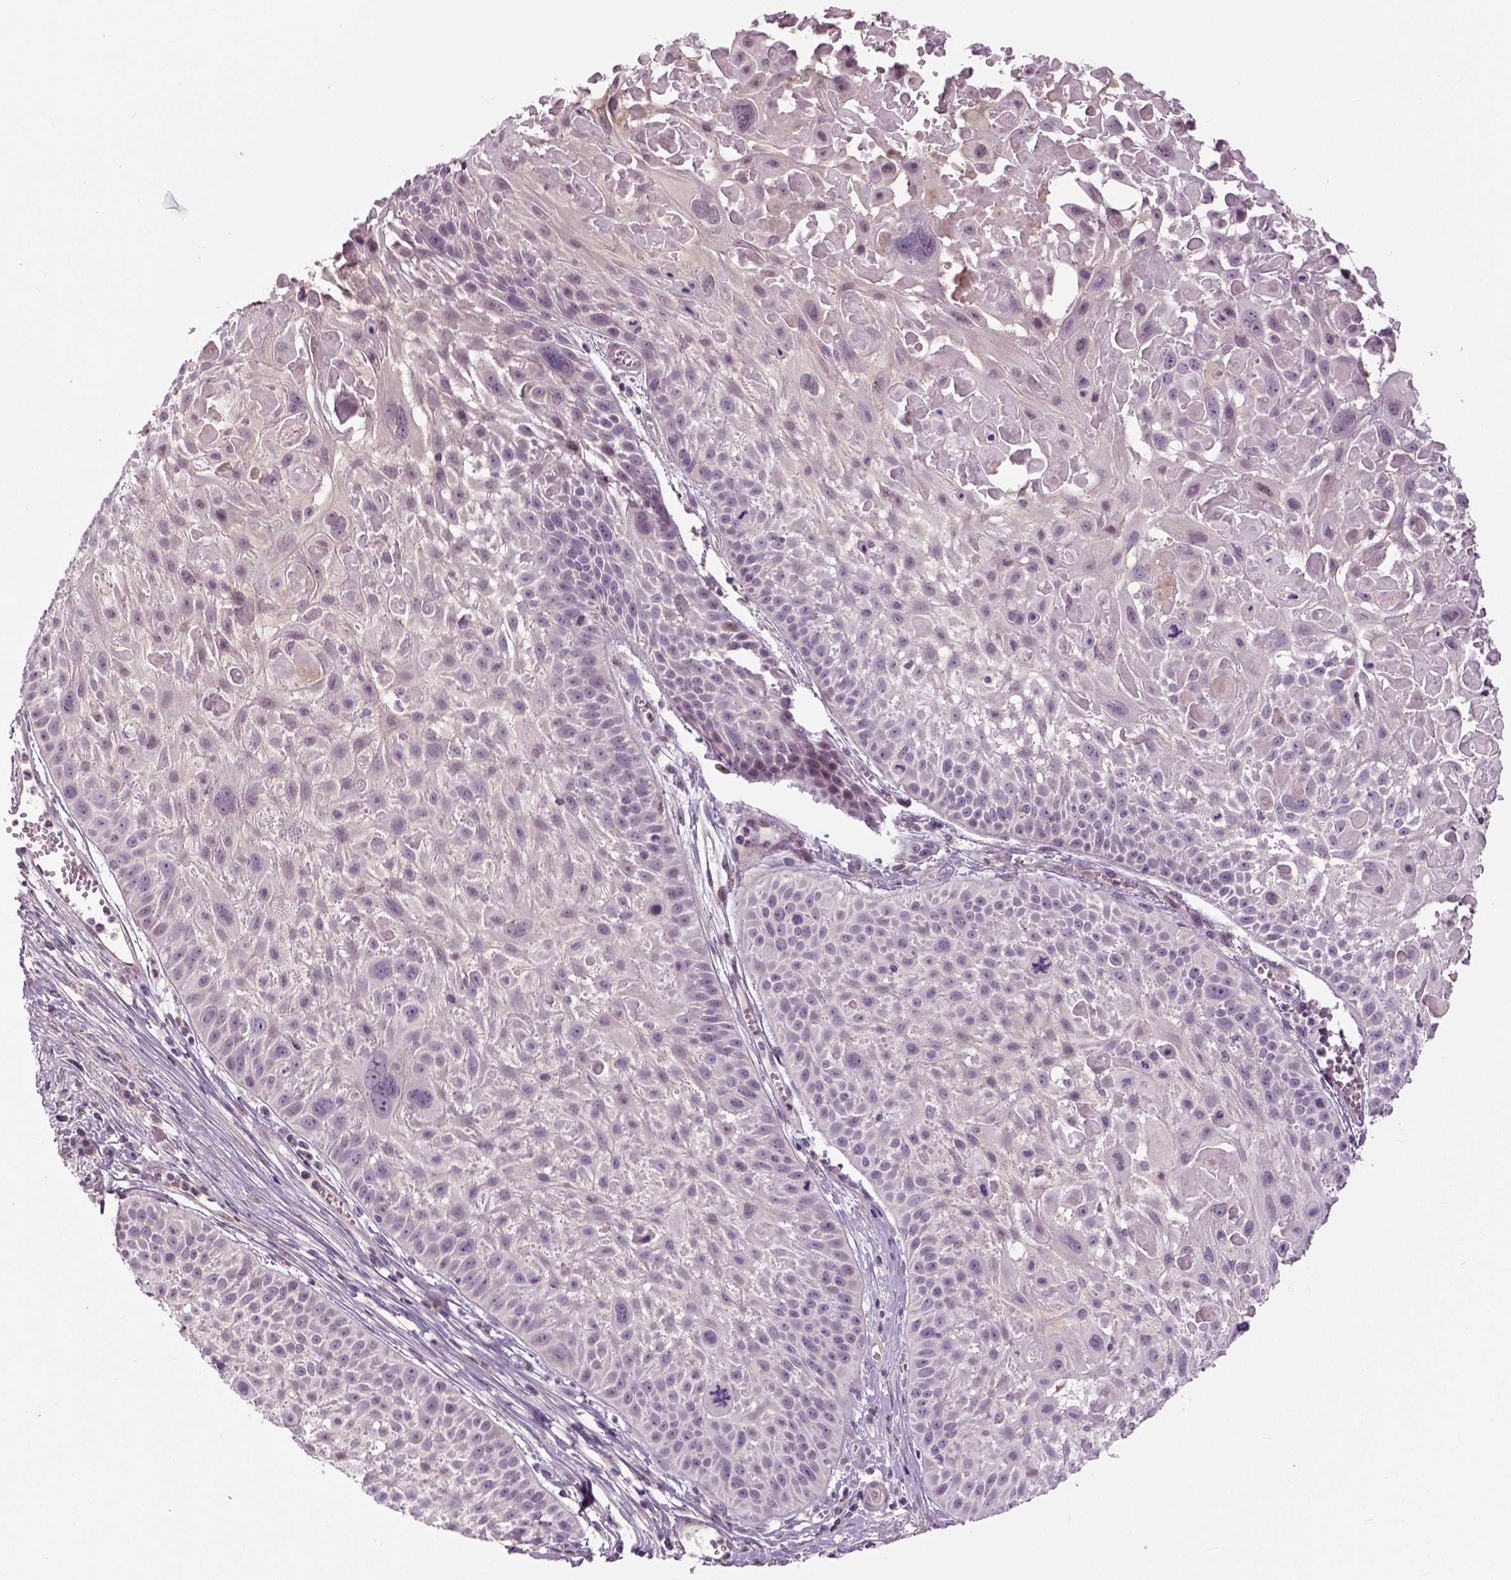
{"staining": {"intensity": "negative", "quantity": "none", "location": "none"}, "tissue": "skin cancer", "cell_type": "Tumor cells", "image_type": "cancer", "snomed": [{"axis": "morphology", "description": "Squamous cell carcinoma, NOS"}, {"axis": "topography", "description": "Skin"}, {"axis": "topography", "description": "Anal"}], "caption": "An immunohistochemistry (IHC) image of squamous cell carcinoma (skin) is shown. There is no staining in tumor cells of squamous cell carcinoma (skin).", "gene": "NECAB1", "patient": {"sex": "female", "age": 75}}